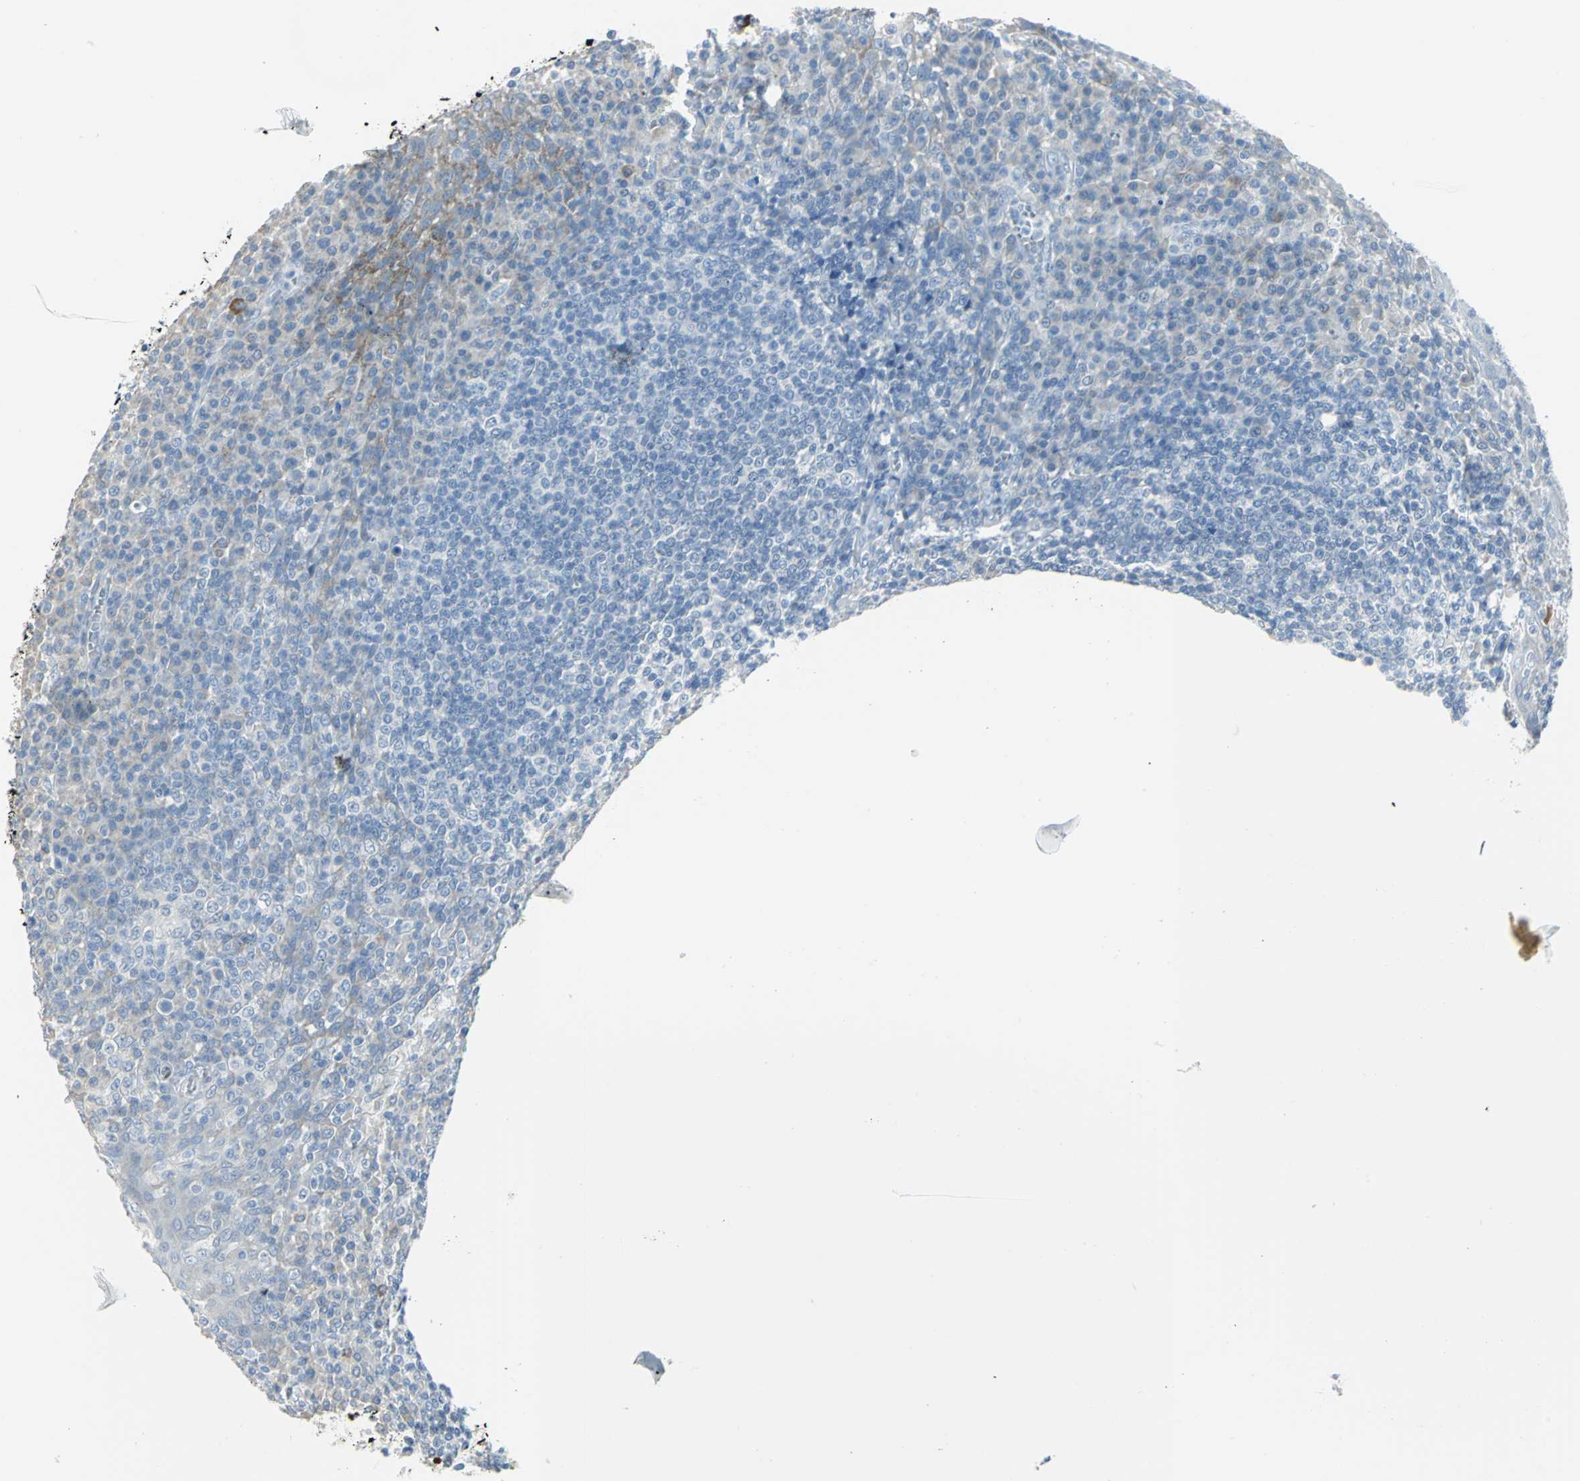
{"staining": {"intensity": "negative", "quantity": "none", "location": "none"}, "tissue": "tonsil", "cell_type": "Germinal center cells", "image_type": "normal", "snomed": [{"axis": "morphology", "description": "Normal tissue, NOS"}, {"axis": "topography", "description": "Tonsil"}], "caption": "Immunohistochemistry image of benign human tonsil stained for a protein (brown), which demonstrates no staining in germinal center cells. (DAB immunohistochemistry (IHC) visualized using brightfield microscopy, high magnification).", "gene": "DNAI2", "patient": {"sex": "male", "age": 31}}